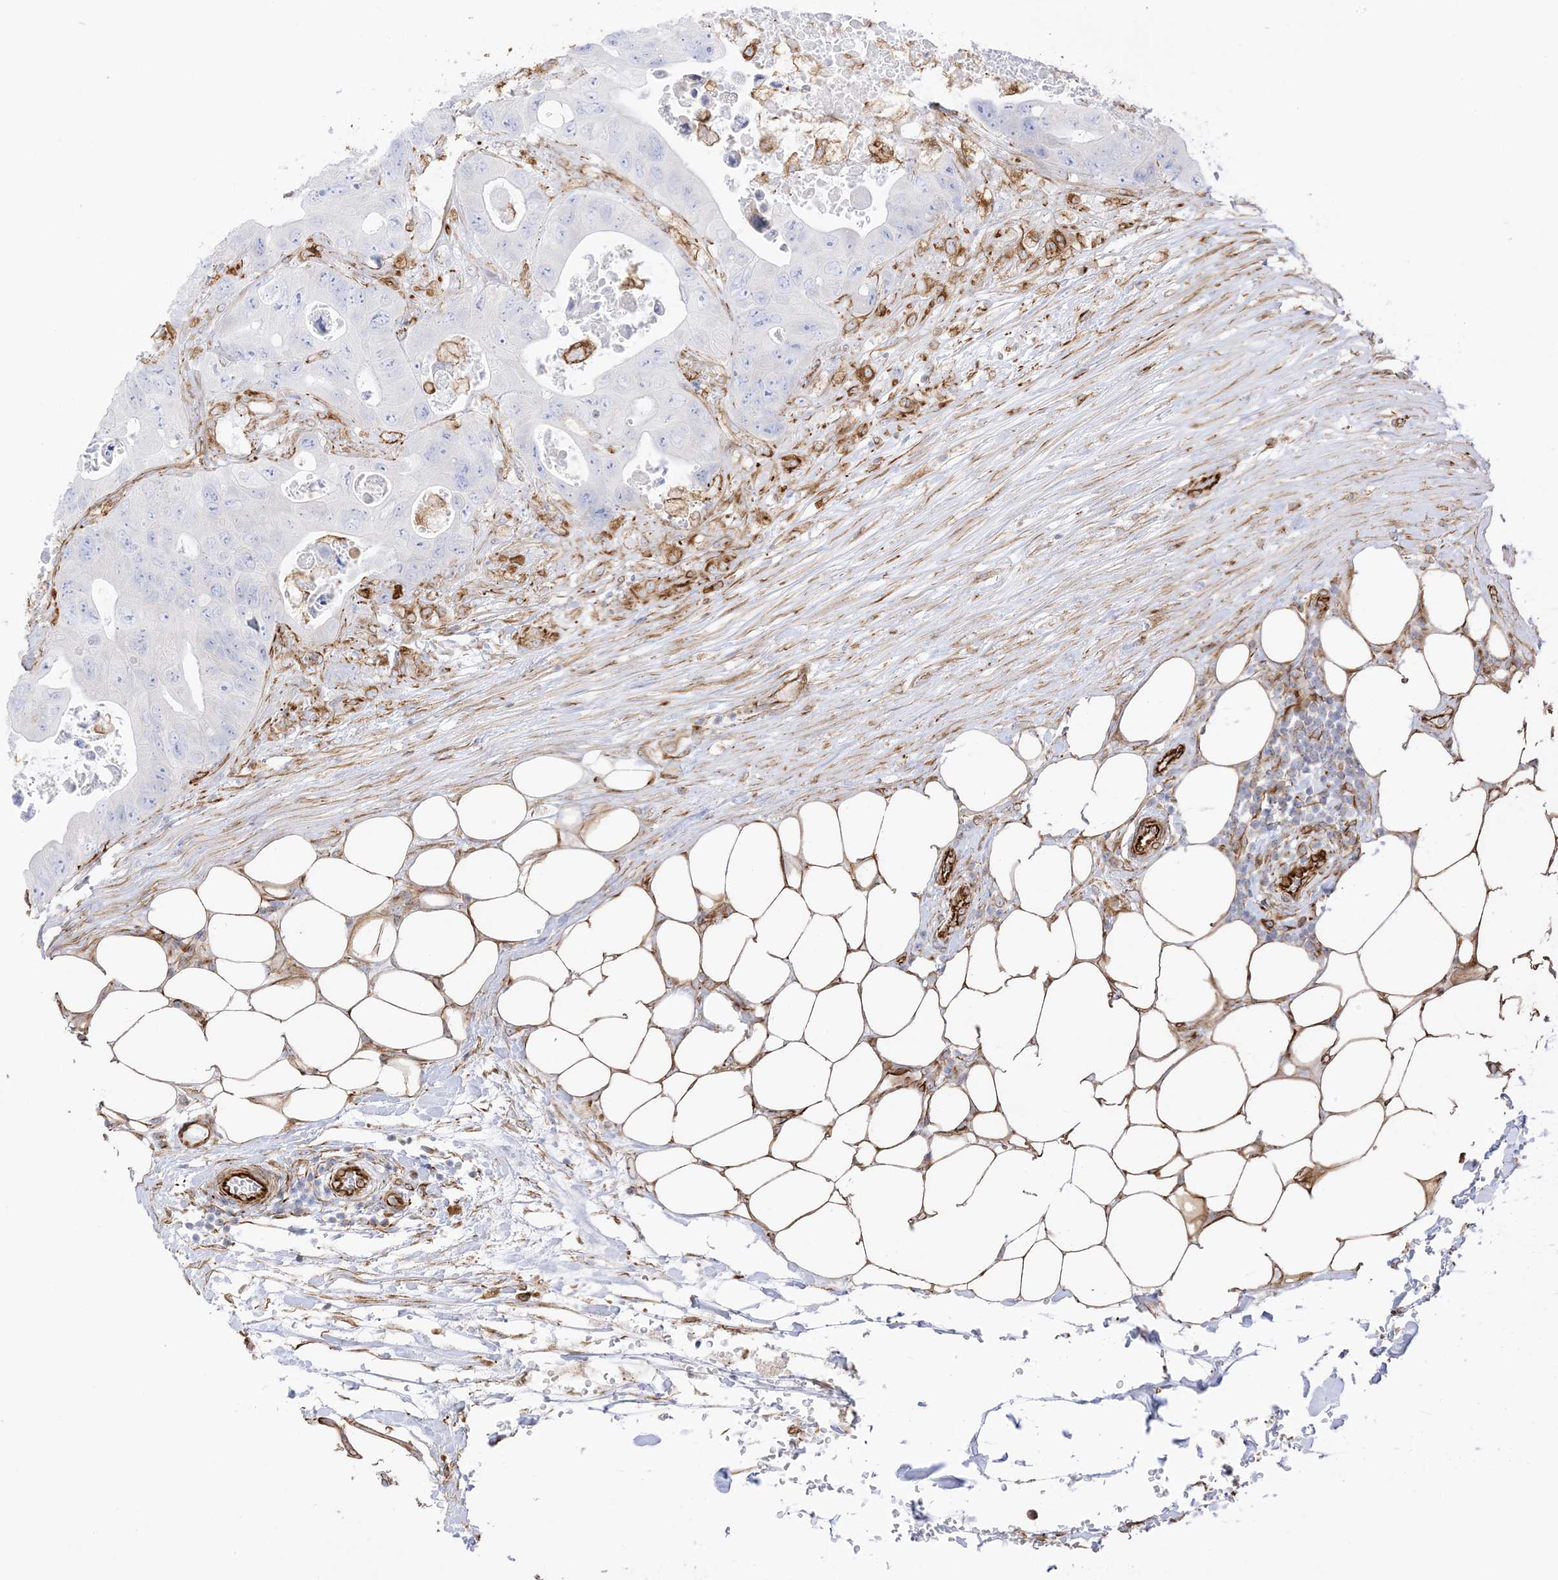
{"staining": {"intensity": "negative", "quantity": "none", "location": "none"}, "tissue": "colorectal cancer", "cell_type": "Tumor cells", "image_type": "cancer", "snomed": [{"axis": "morphology", "description": "Adenocarcinoma, NOS"}, {"axis": "topography", "description": "Colon"}], "caption": "Immunohistochemistry (IHC) image of colorectal cancer (adenocarcinoma) stained for a protein (brown), which reveals no positivity in tumor cells.", "gene": "PID1", "patient": {"sex": "female", "age": 46}}